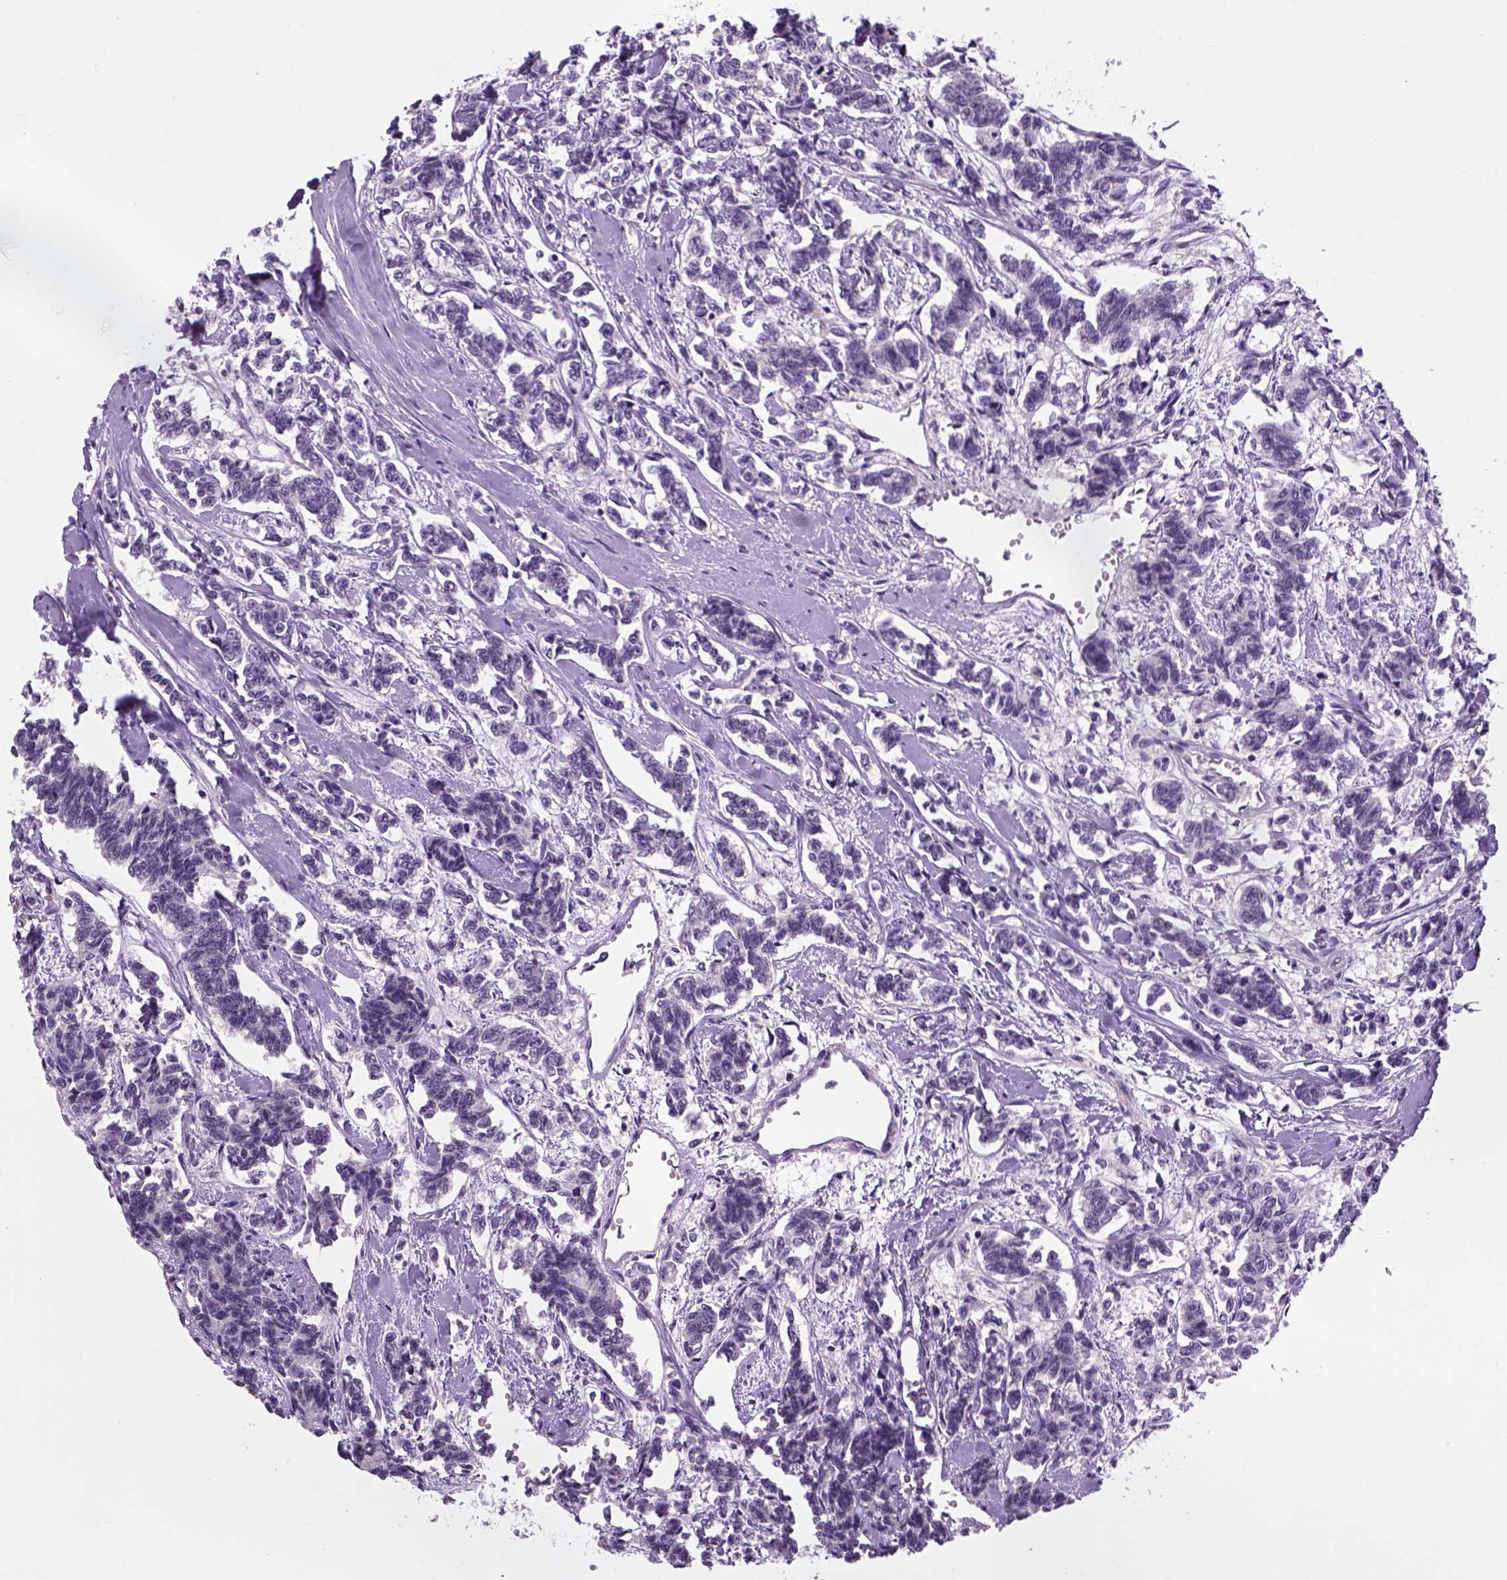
{"staining": {"intensity": "negative", "quantity": "none", "location": "none"}, "tissue": "carcinoid", "cell_type": "Tumor cells", "image_type": "cancer", "snomed": [{"axis": "morphology", "description": "Carcinoid, malignant, NOS"}, {"axis": "topography", "description": "Kidney"}], "caption": "The immunohistochemistry micrograph has no significant staining in tumor cells of carcinoid (malignant) tissue.", "gene": "PRRT1", "patient": {"sex": "female", "age": 41}}